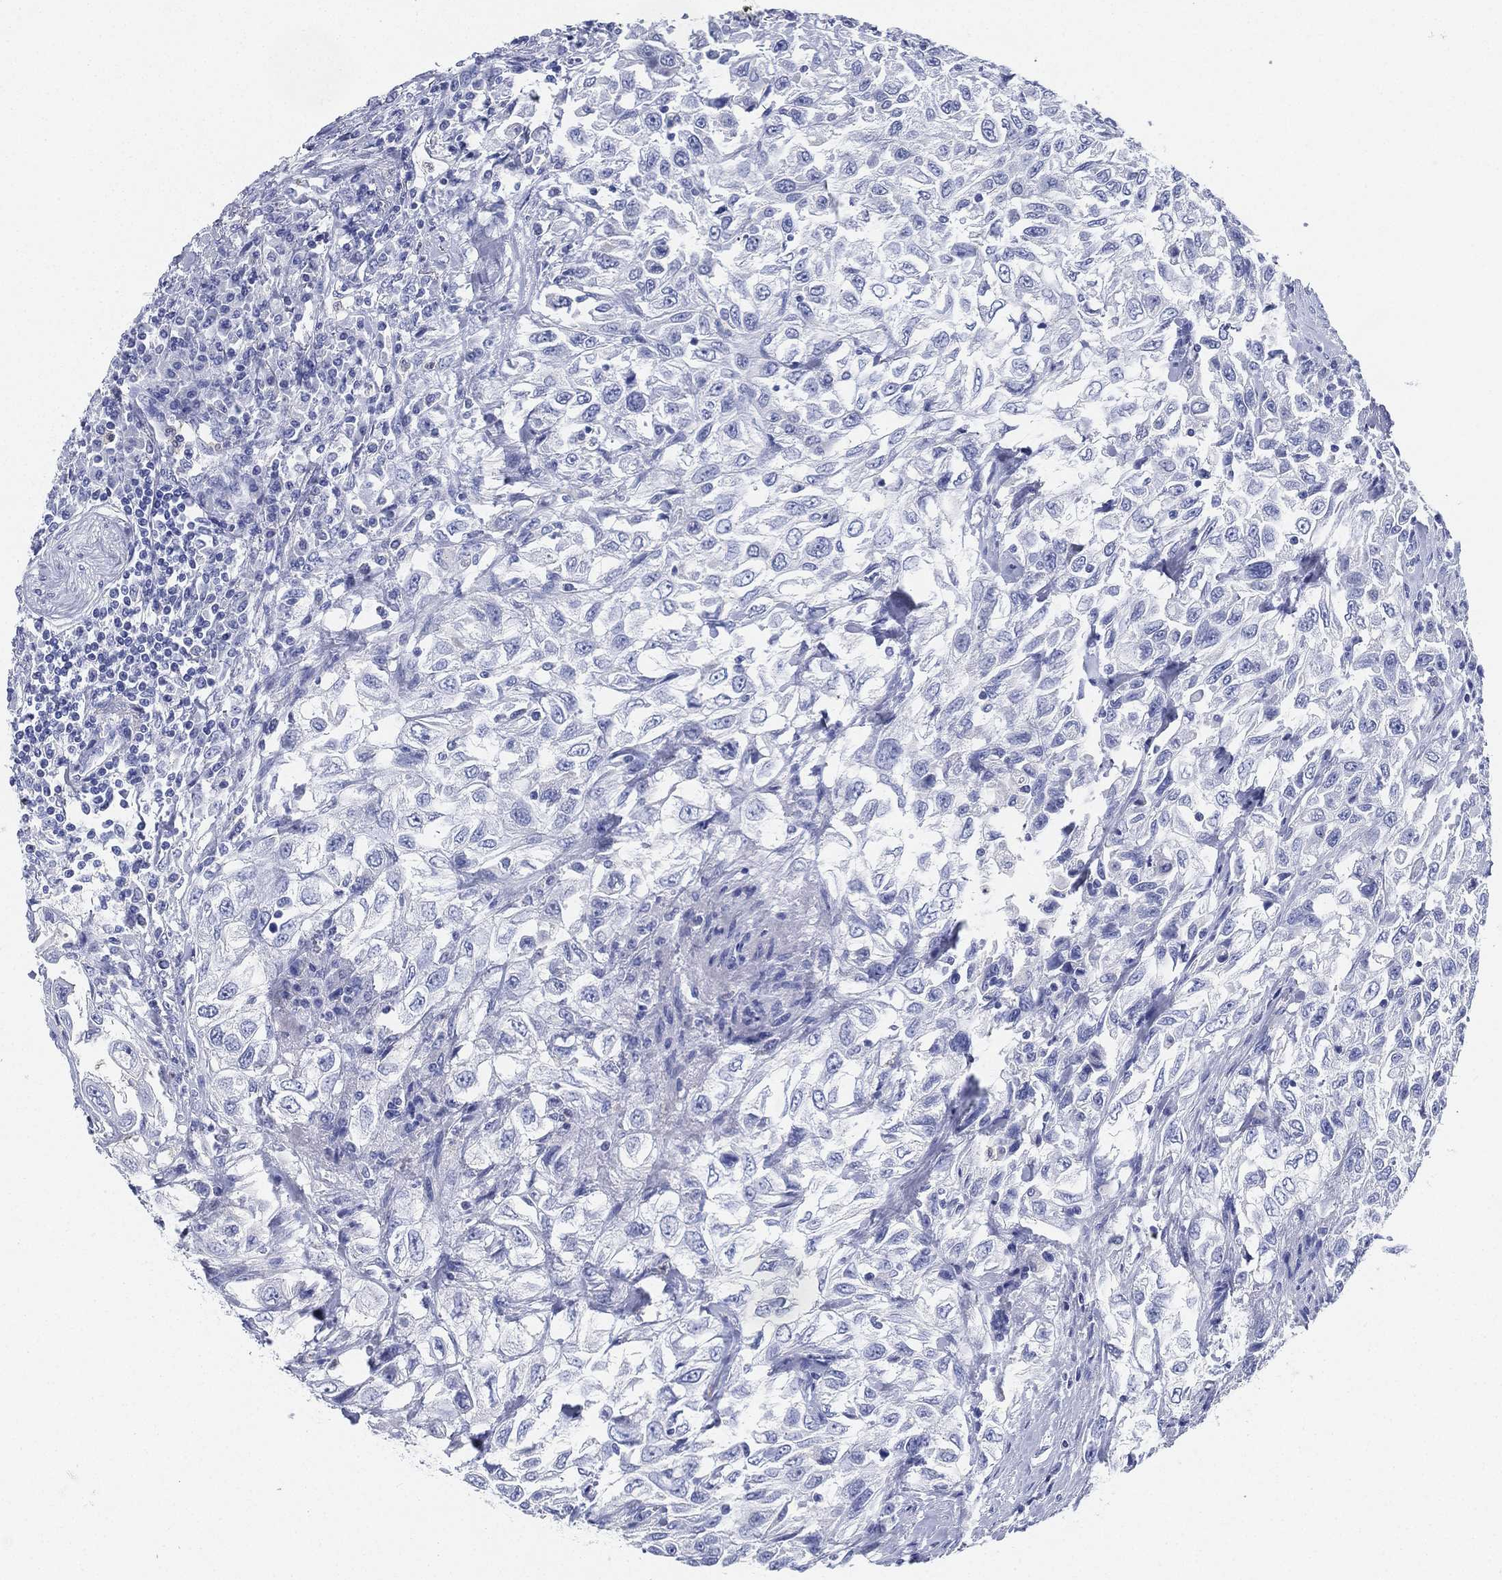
{"staining": {"intensity": "negative", "quantity": "none", "location": "none"}, "tissue": "urothelial cancer", "cell_type": "Tumor cells", "image_type": "cancer", "snomed": [{"axis": "morphology", "description": "Urothelial carcinoma, High grade"}, {"axis": "topography", "description": "Urinary bladder"}], "caption": "Histopathology image shows no significant protein expression in tumor cells of urothelial cancer.", "gene": "DEFB121", "patient": {"sex": "female", "age": 56}}